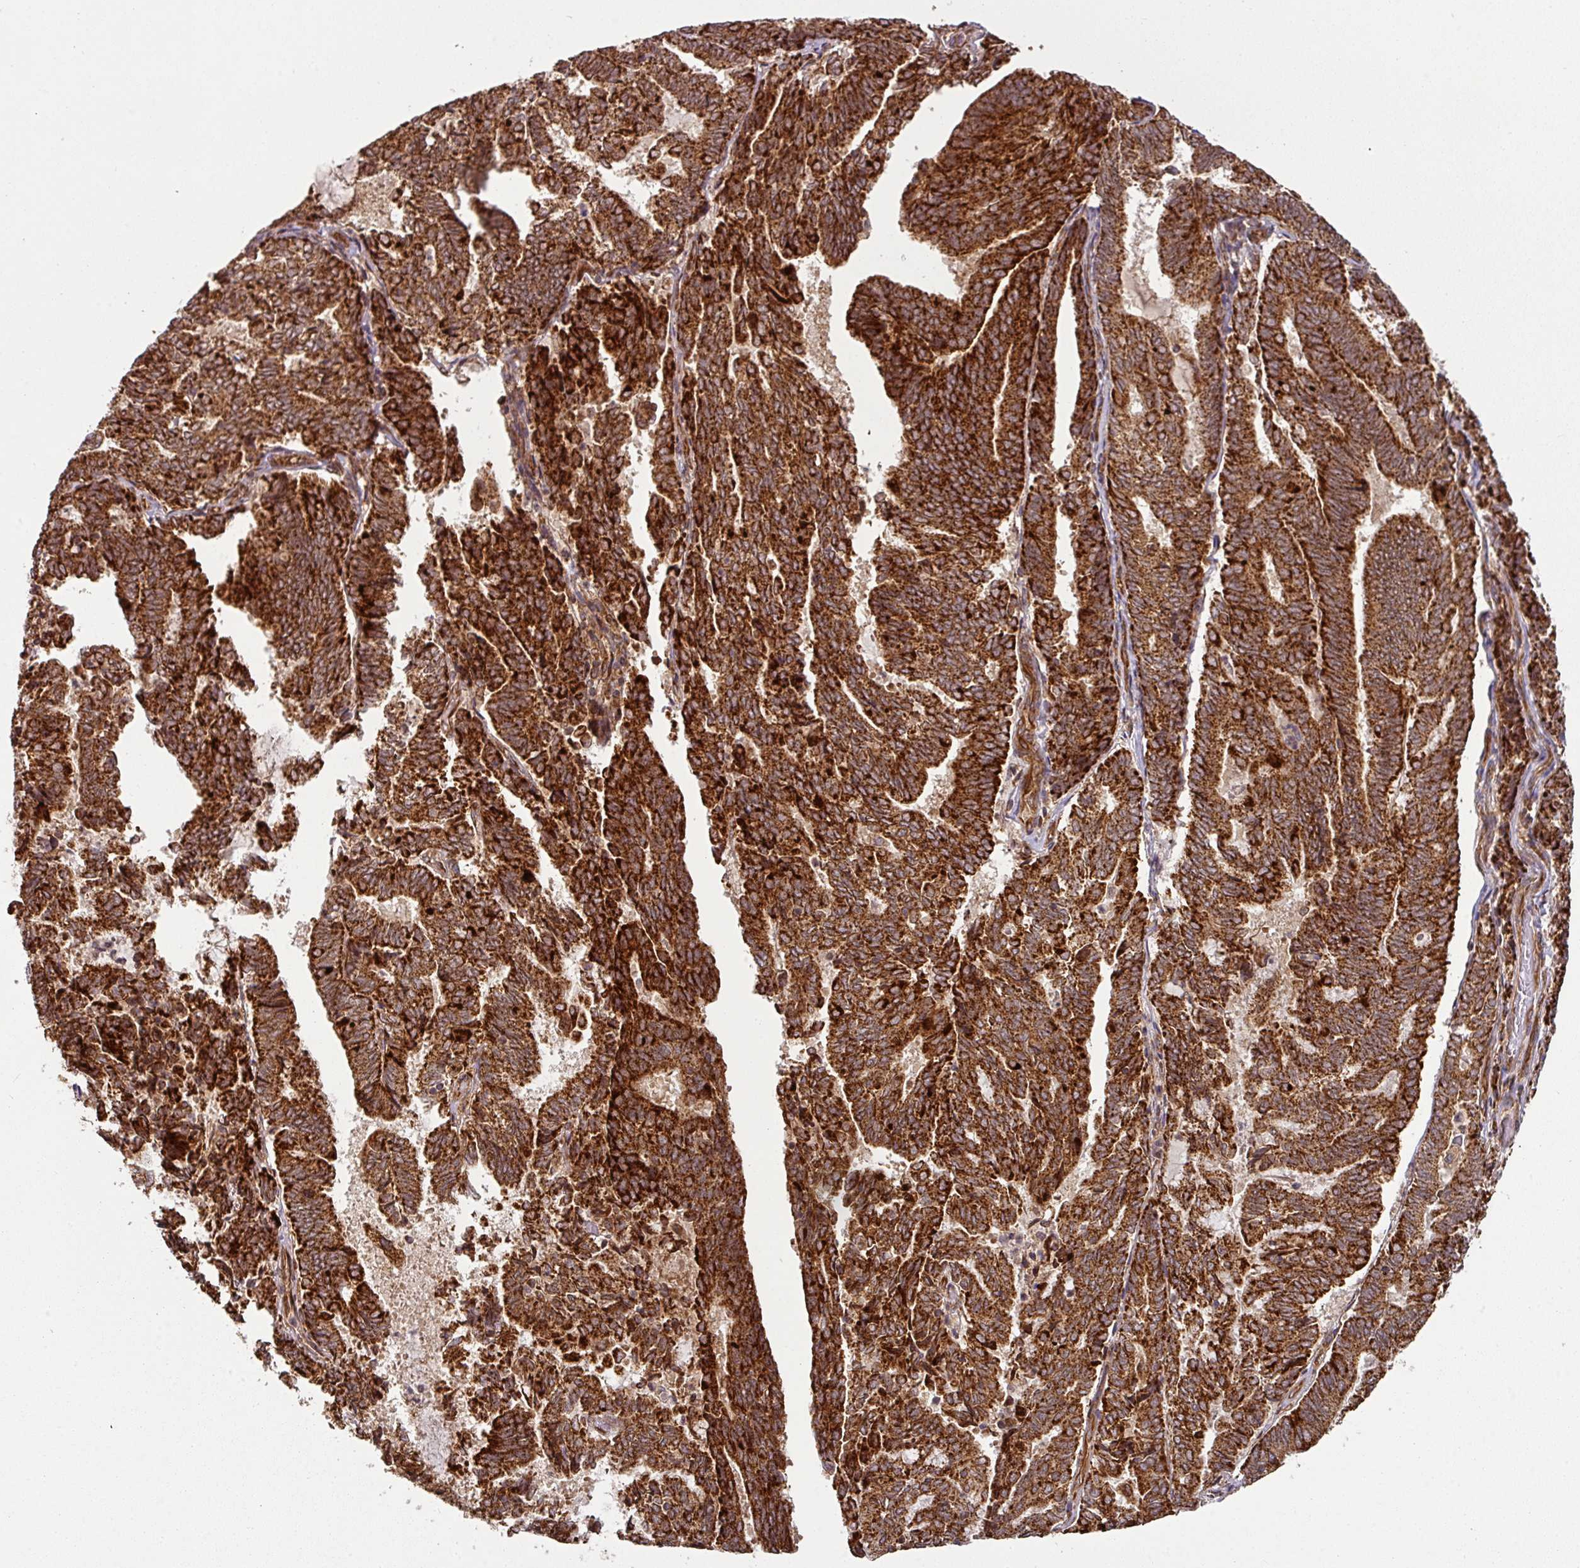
{"staining": {"intensity": "strong", "quantity": ">75%", "location": "cytoplasmic/membranous"}, "tissue": "endometrial cancer", "cell_type": "Tumor cells", "image_type": "cancer", "snomed": [{"axis": "morphology", "description": "Adenocarcinoma, NOS"}, {"axis": "topography", "description": "Endometrium"}], "caption": "Protein staining demonstrates strong cytoplasmic/membranous expression in approximately >75% of tumor cells in endometrial cancer (adenocarcinoma).", "gene": "TRAP1", "patient": {"sex": "female", "age": 80}}